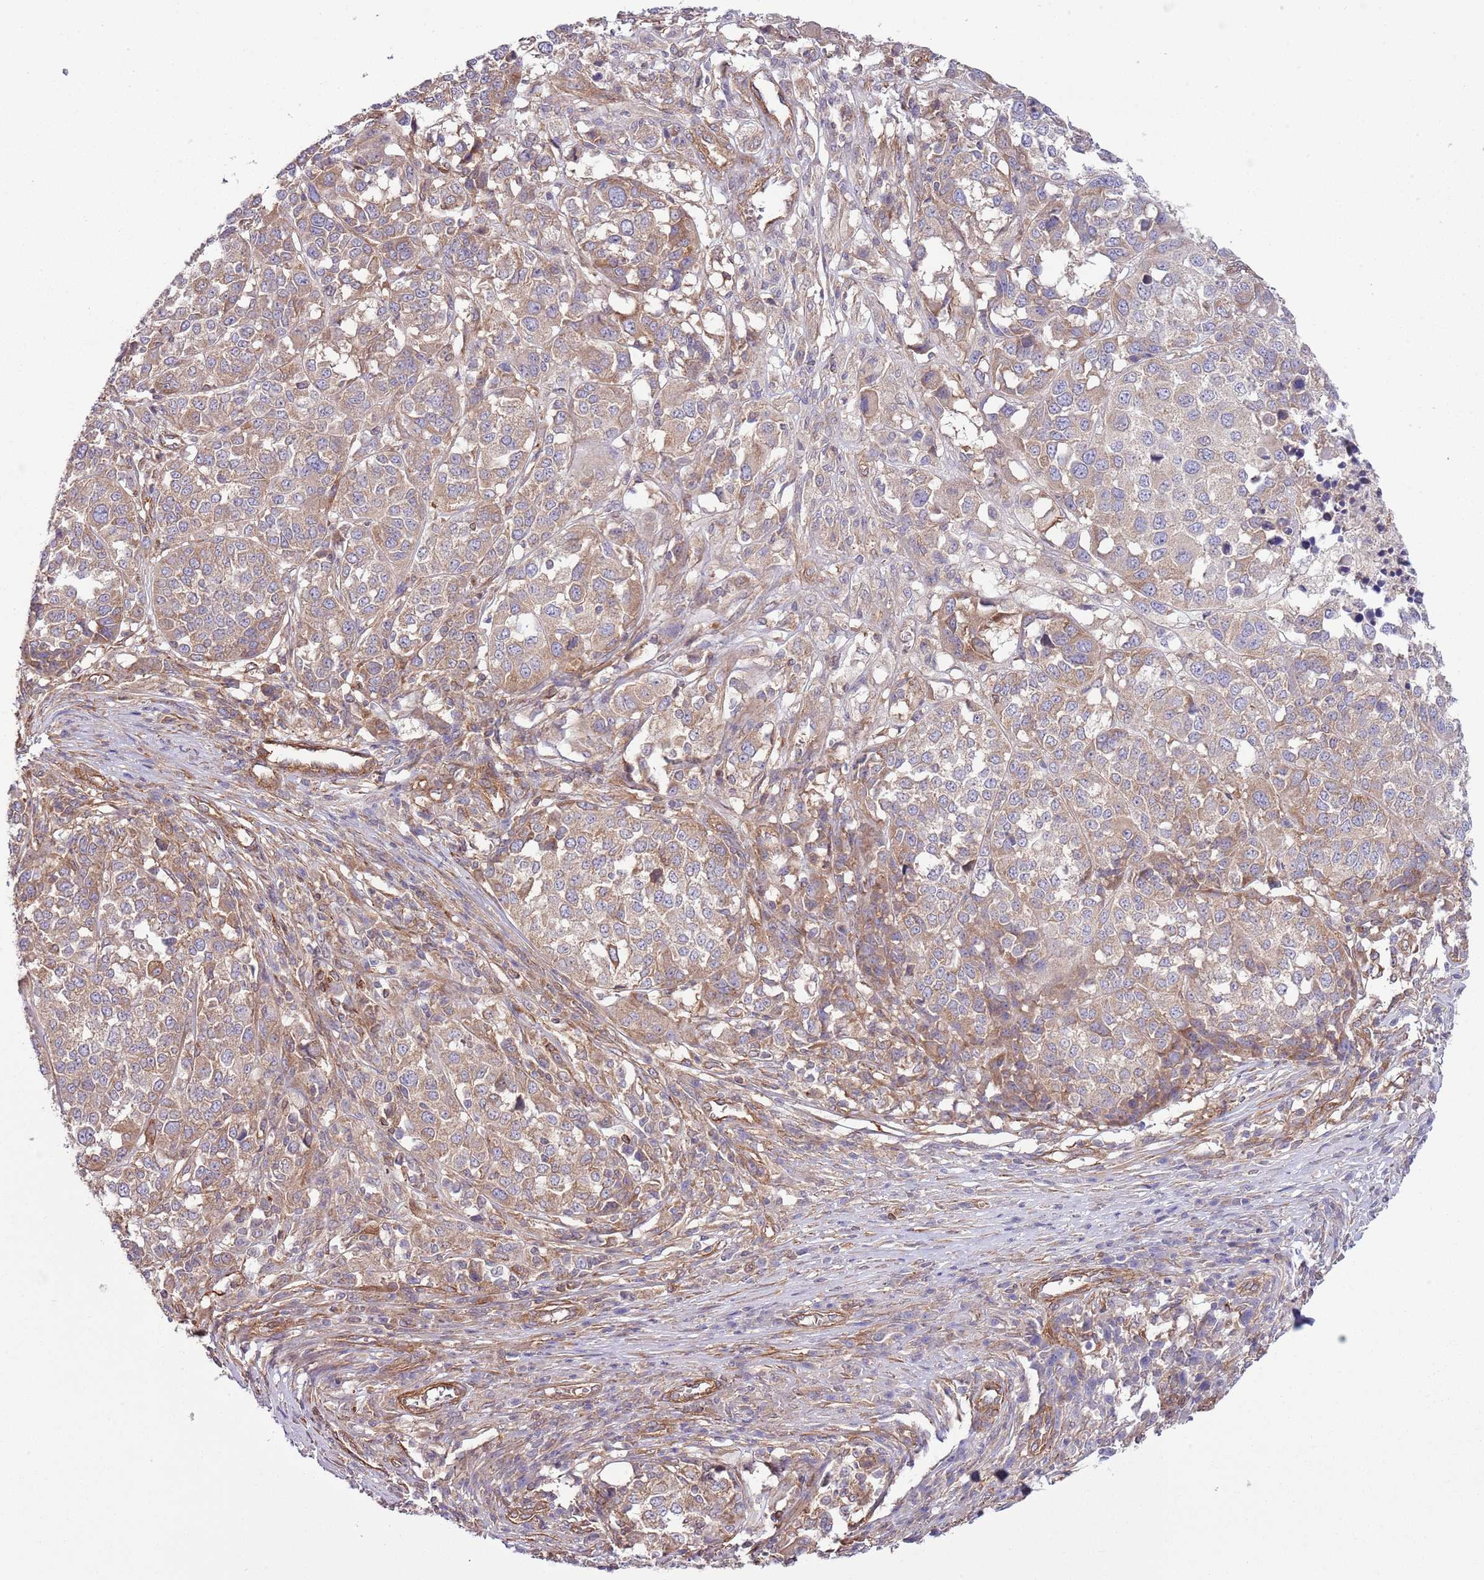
{"staining": {"intensity": "moderate", "quantity": "25%-75%", "location": "cytoplasmic/membranous"}, "tissue": "melanoma", "cell_type": "Tumor cells", "image_type": "cancer", "snomed": [{"axis": "morphology", "description": "Malignant melanoma, Metastatic site"}, {"axis": "topography", "description": "Lymph node"}], "caption": "Protein expression analysis of human melanoma reveals moderate cytoplasmic/membranous staining in approximately 25%-75% of tumor cells.", "gene": "LPIN2", "patient": {"sex": "male", "age": 44}}